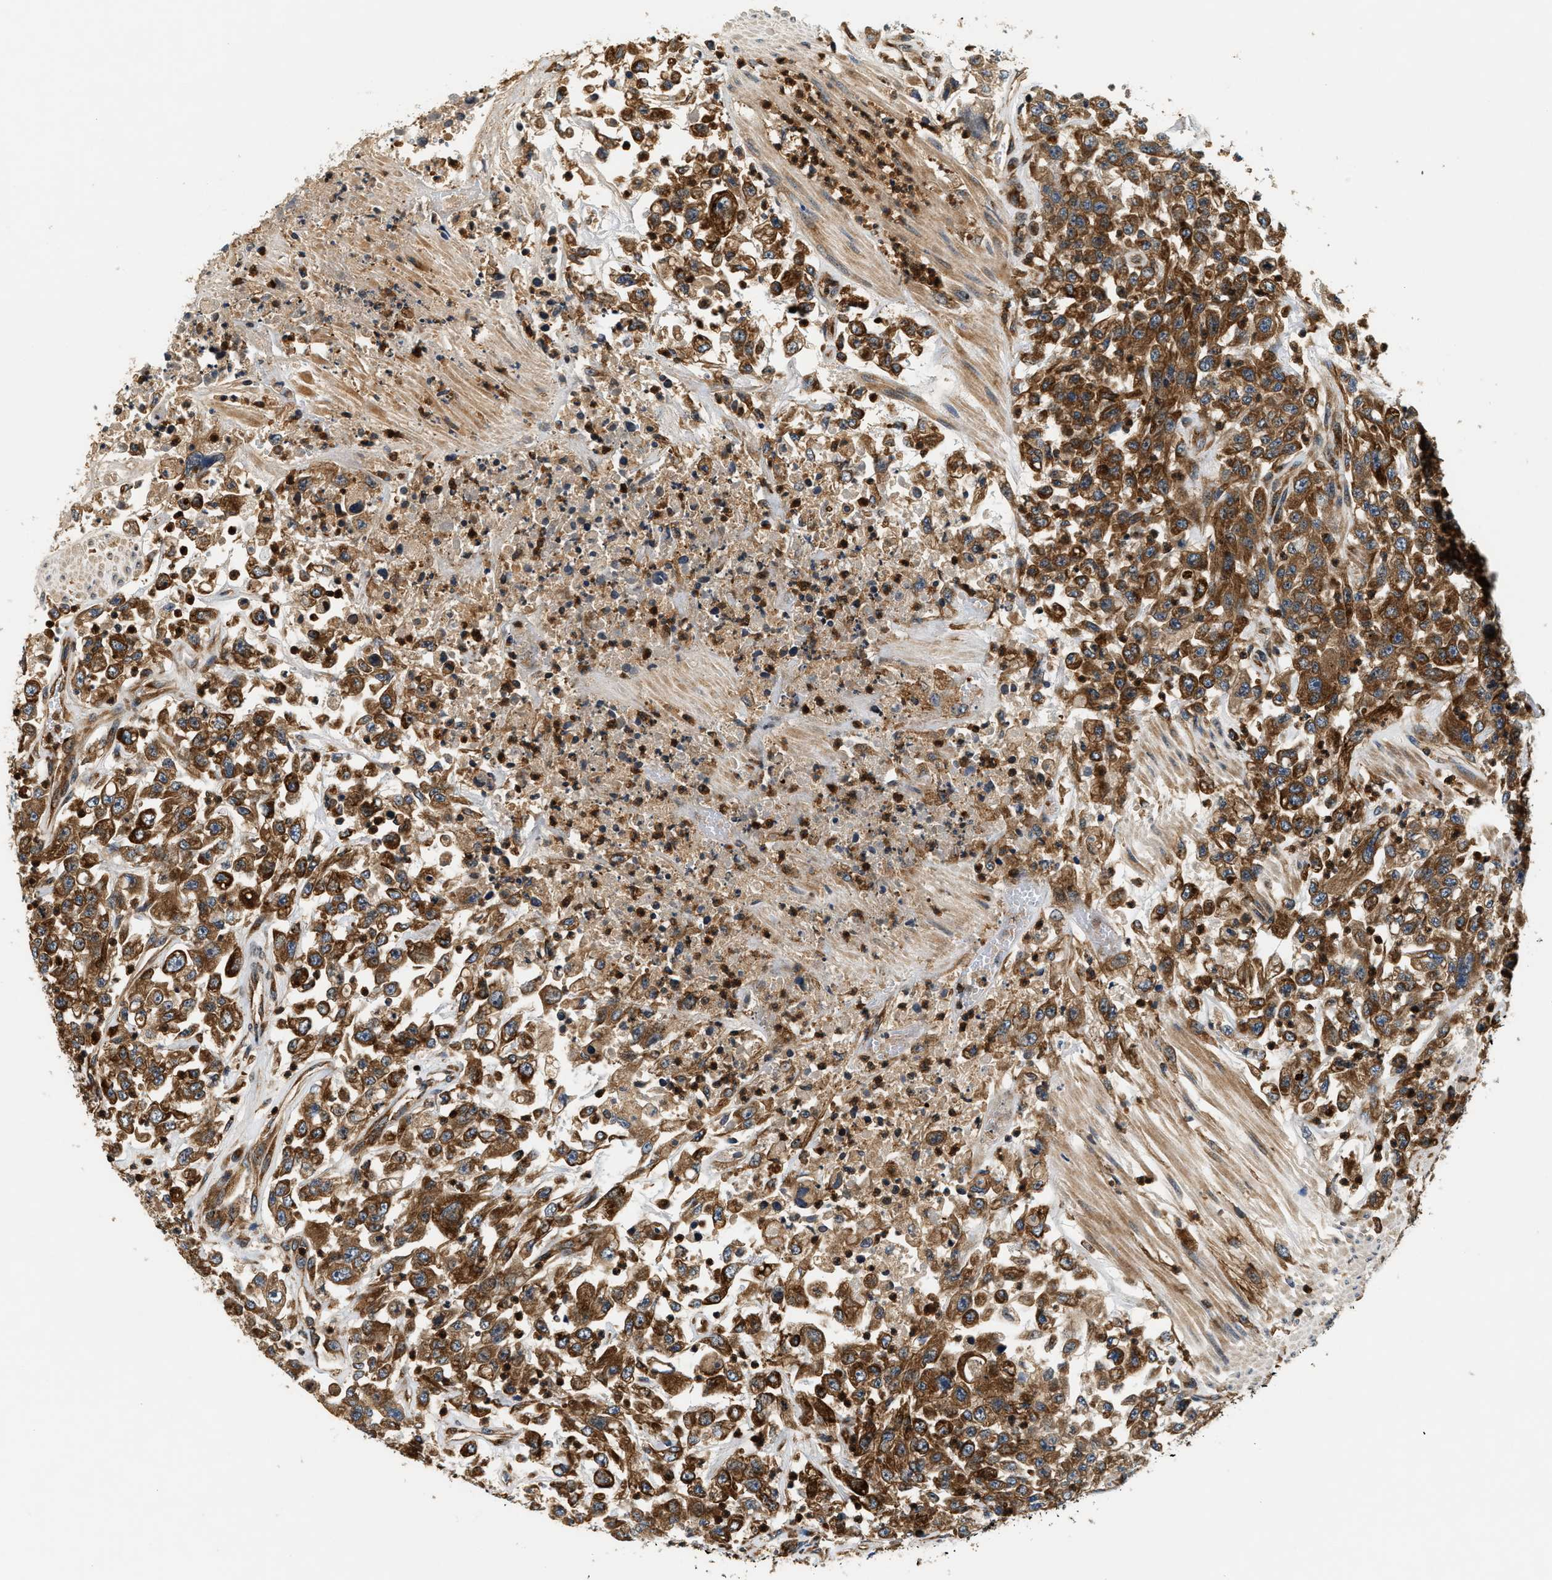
{"staining": {"intensity": "strong", "quantity": ">75%", "location": "cytoplasmic/membranous"}, "tissue": "urothelial cancer", "cell_type": "Tumor cells", "image_type": "cancer", "snomed": [{"axis": "morphology", "description": "Urothelial carcinoma, High grade"}, {"axis": "topography", "description": "Urinary bladder"}], "caption": "Immunohistochemical staining of human urothelial cancer exhibits high levels of strong cytoplasmic/membranous staining in approximately >75% of tumor cells. The staining is performed using DAB (3,3'-diaminobenzidine) brown chromogen to label protein expression. The nuclei are counter-stained blue using hematoxylin.", "gene": "SAMD9", "patient": {"sex": "male", "age": 46}}